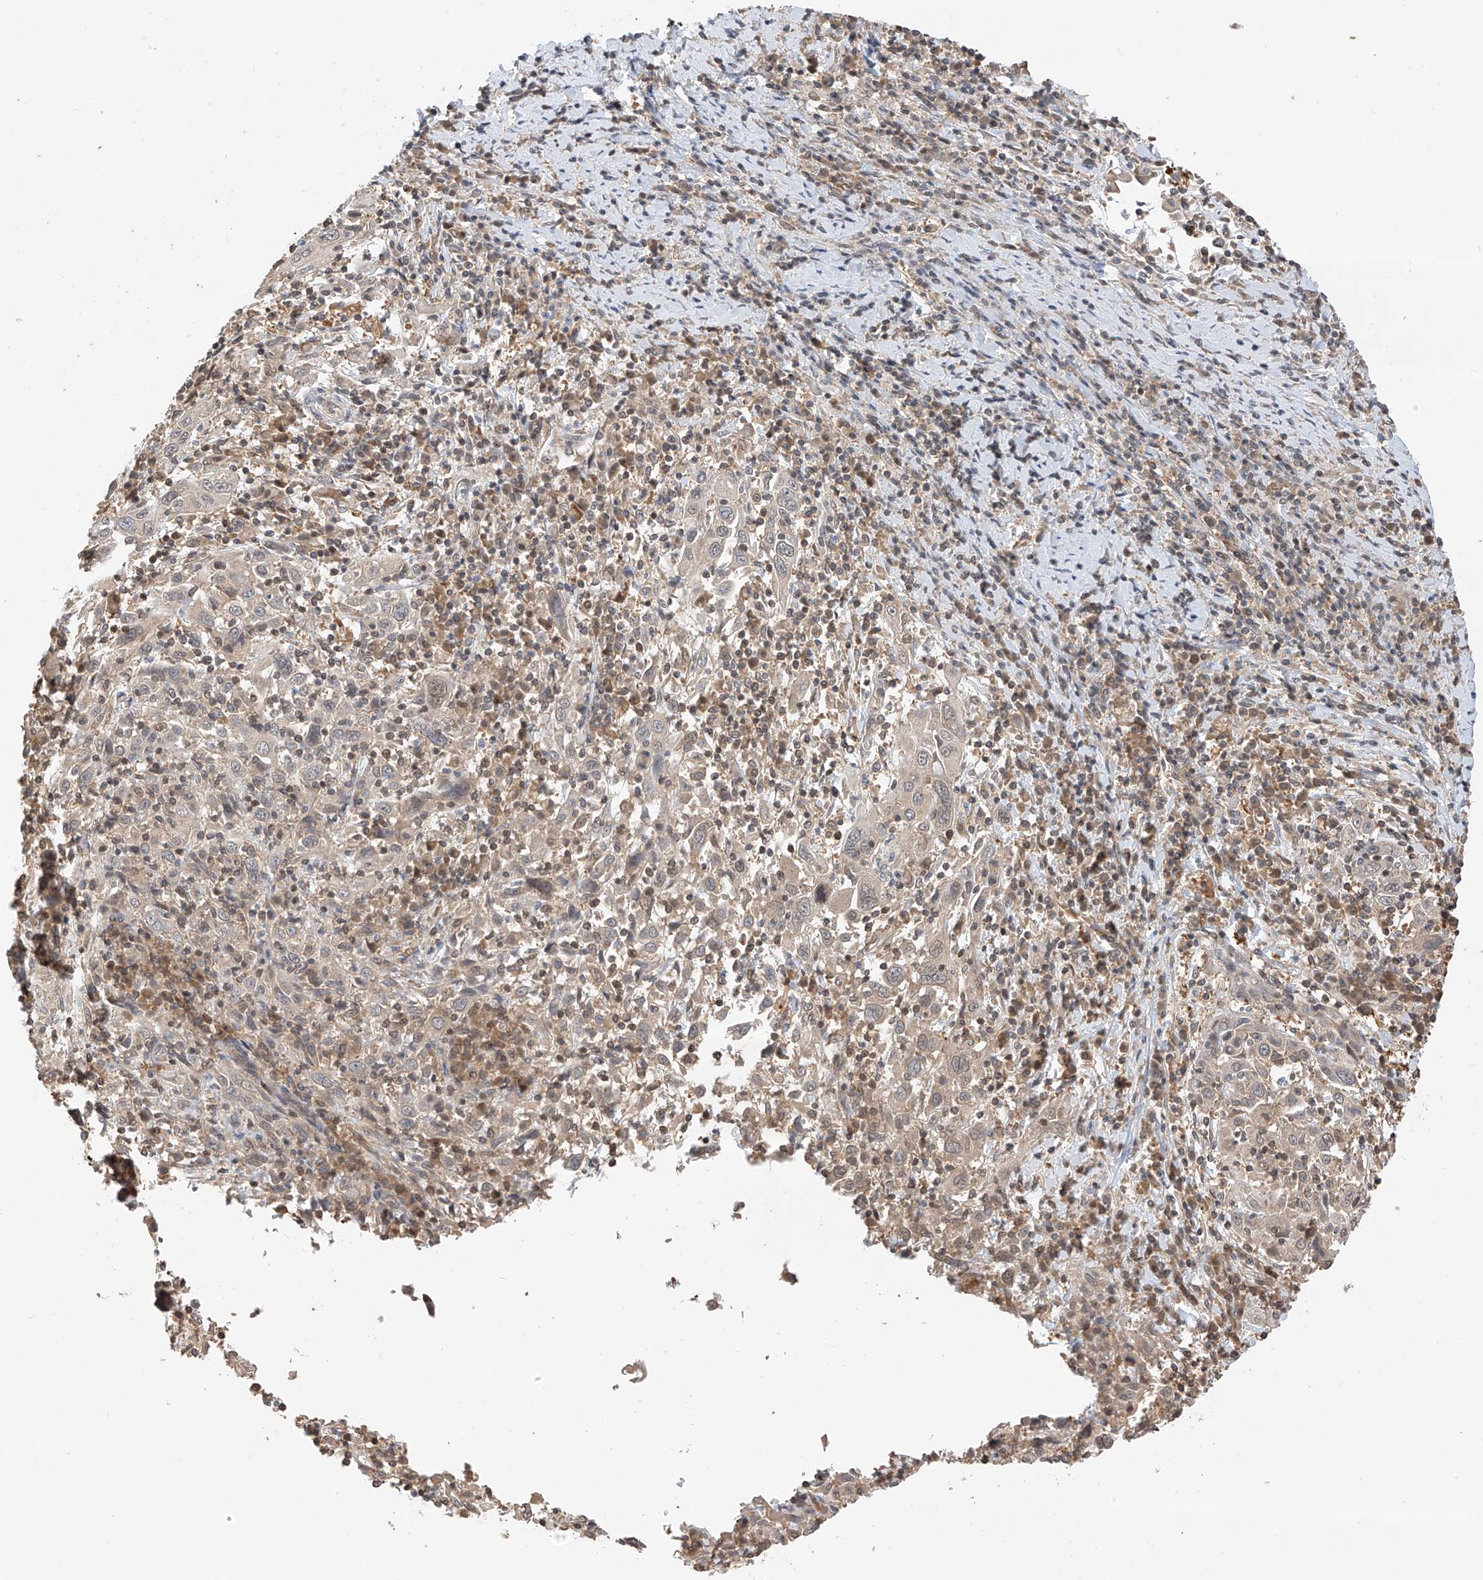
{"staining": {"intensity": "negative", "quantity": "none", "location": "none"}, "tissue": "cervical cancer", "cell_type": "Tumor cells", "image_type": "cancer", "snomed": [{"axis": "morphology", "description": "Squamous cell carcinoma, NOS"}, {"axis": "topography", "description": "Cervix"}], "caption": "High power microscopy micrograph of an immunohistochemistry micrograph of cervical cancer, revealing no significant staining in tumor cells.", "gene": "PPA2", "patient": {"sex": "female", "age": 46}}